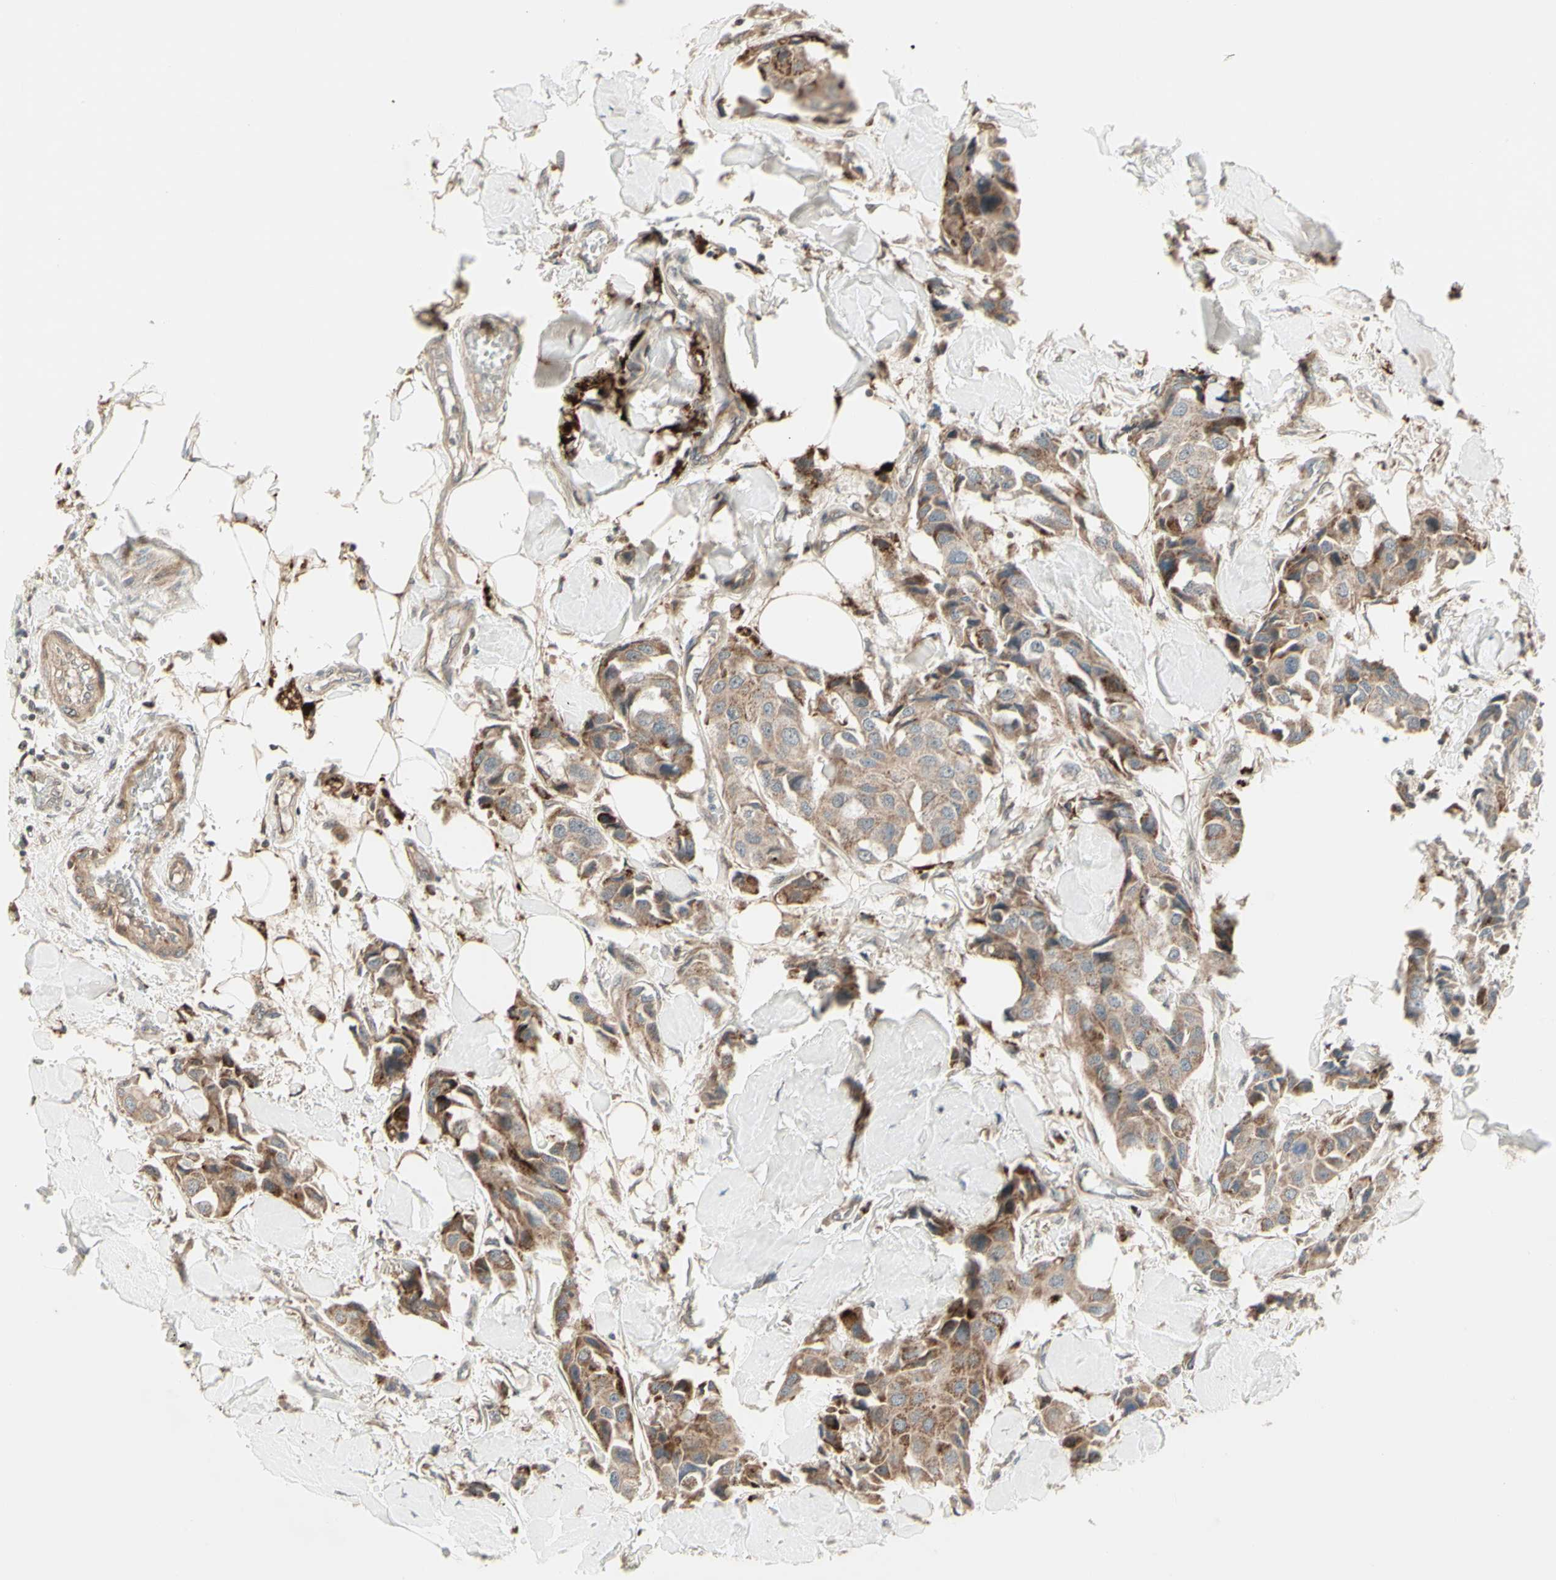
{"staining": {"intensity": "moderate", "quantity": ">75%", "location": "cytoplasmic/membranous"}, "tissue": "breast cancer", "cell_type": "Tumor cells", "image_type": "cancer", "snomed": [{"axis": "morphology", "description": "Duct carcinoma"}, {"axis": "topography", "description": "Breast"}], "caption": "This photomicrograph exhibits immunohistochemistry staining of breast intraductal carcinoma, with medium moderate cytoplasmic/membranous expression in approximately >75% of tumor cells.", "gene": "OSTM1", "patient": {"sex": "female", "age": 80}}